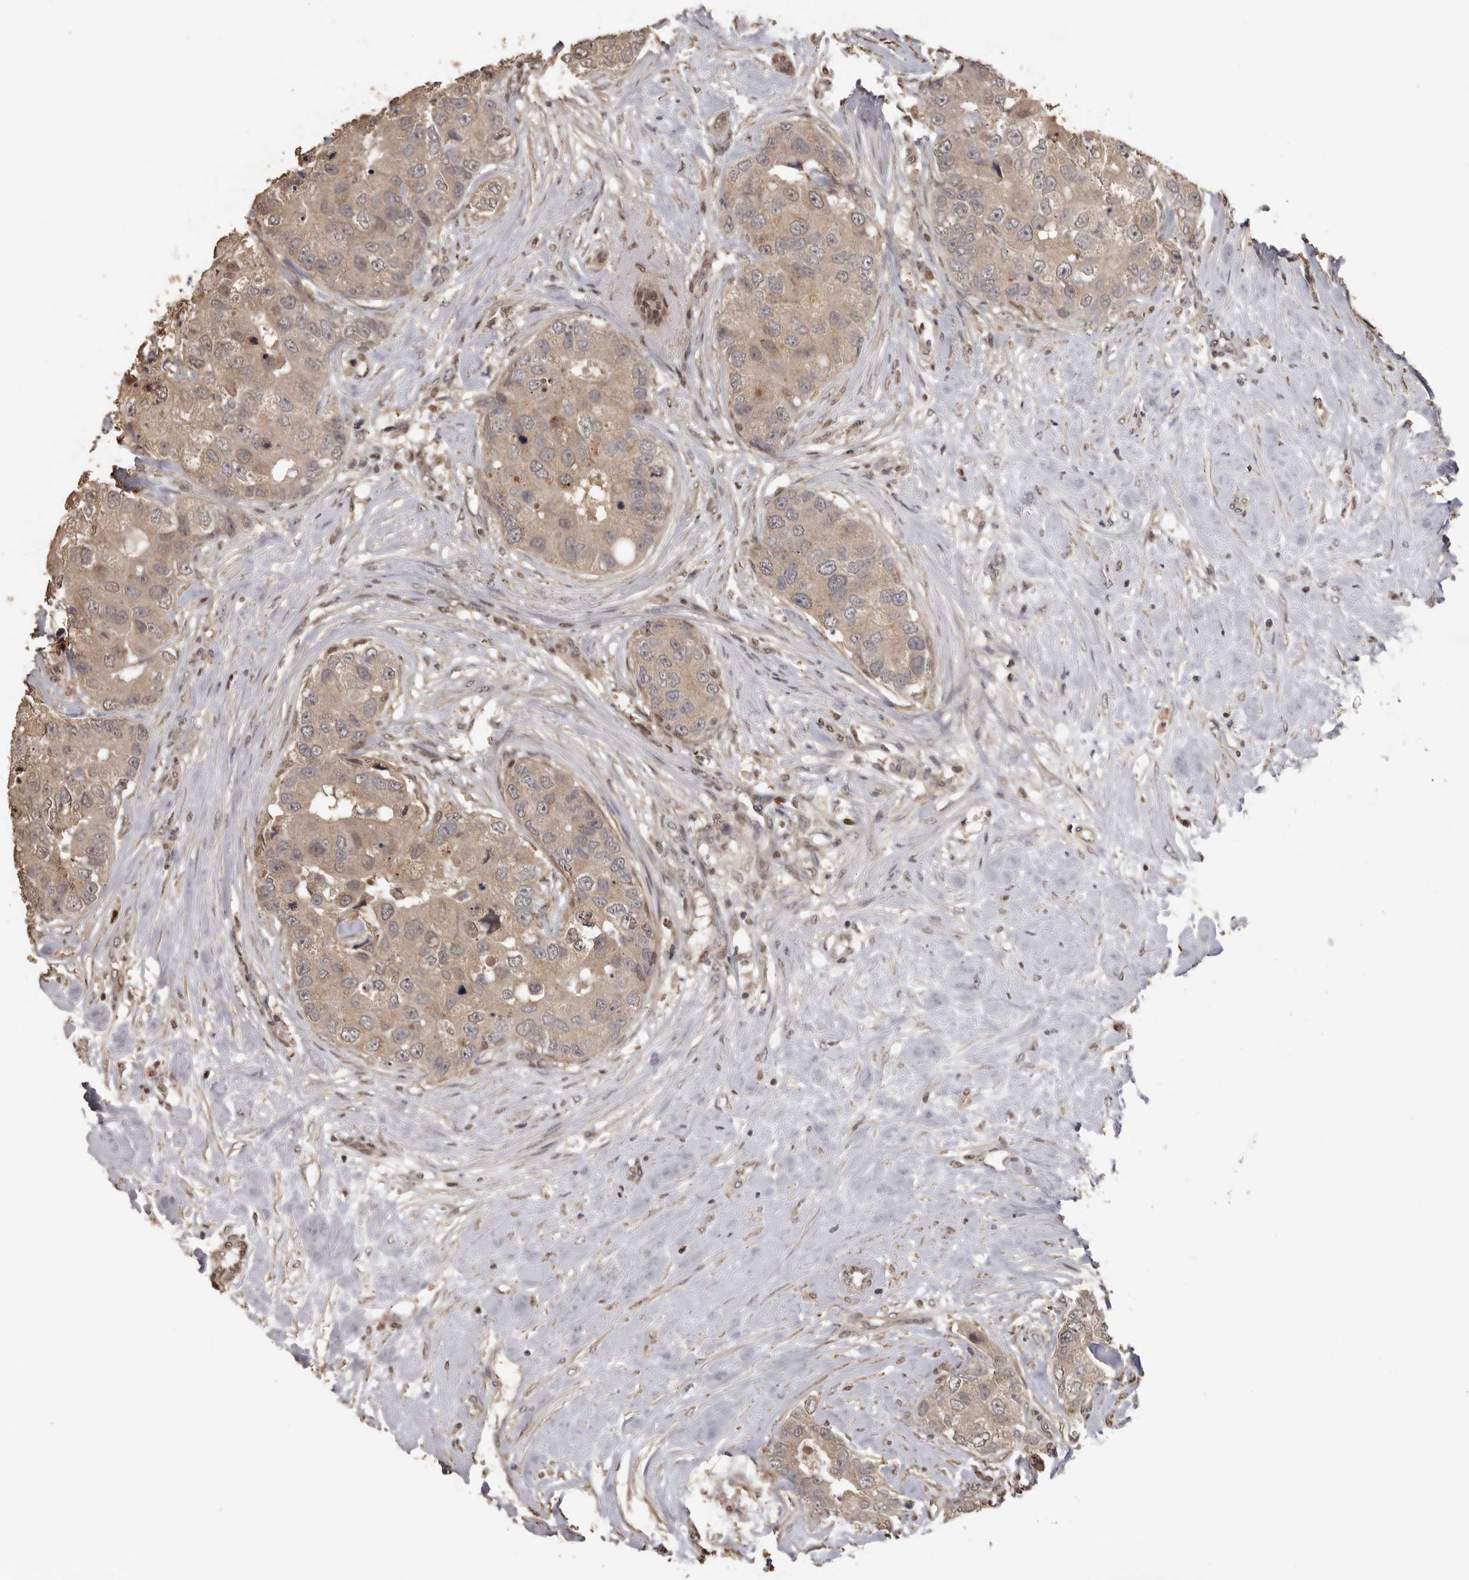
{"staining": {"intensity": "weak", "quantity": ">75%", "location": "cytoplasmic/membranous"}, "tissue": "breast cancer", "cell_type": "Tumor cells", "image_type": "cancer", "snomed": [{"axis": "morphology", "description": "Duct carcinoma"}, {"axis": "topography", "description": "Breast"}], "caption": "A photomicrograph showing weak cytoplasmic/membranous positivity in approximately >75% of tumor cells in breast cancer, as visualized by brown immunohistochemical staining.", "gene": "KIF2B", "patient": {"sex": "female", "age": 62}}